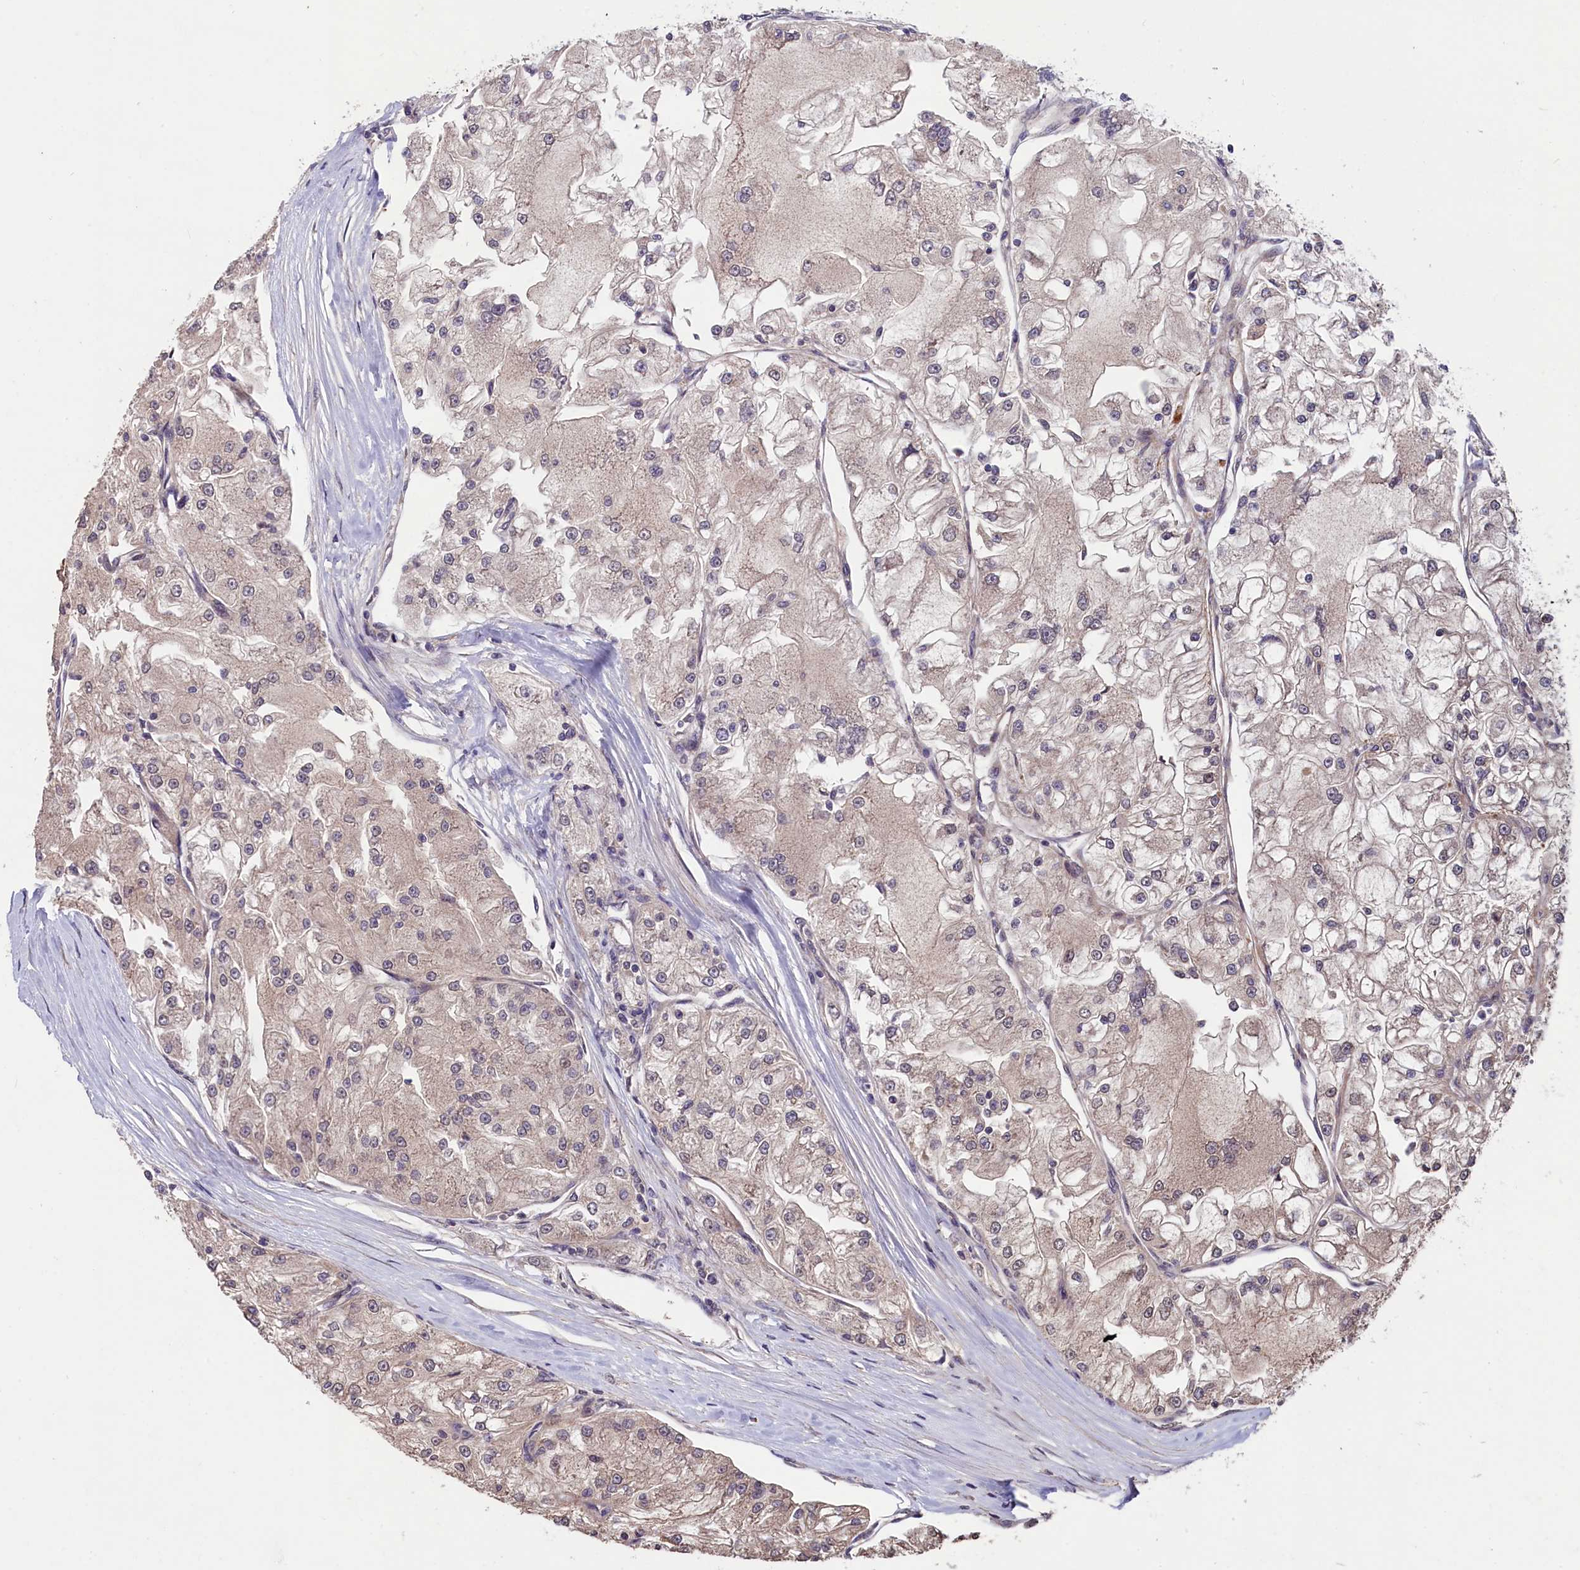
{"staining": {"intensity": "negative", "quantity": "none", "location": "none"}, "tissue": "renal cancer", "cell_type": "Tumor cells", "image_type": "cancer", "snomed": [{"axis": "morphology", "description": "Adenocarcinoma, NOS"}, {"axis": "topography", "description": "Kidney"}], "caption": "A high-resolution photomicrograph shows immunohistochemistry (IHC) staining of renal cancer, which displays no significant staining in tumor cells.", "gene": "SLC39A6", "patient": {"sex": "female", "age": 72}}